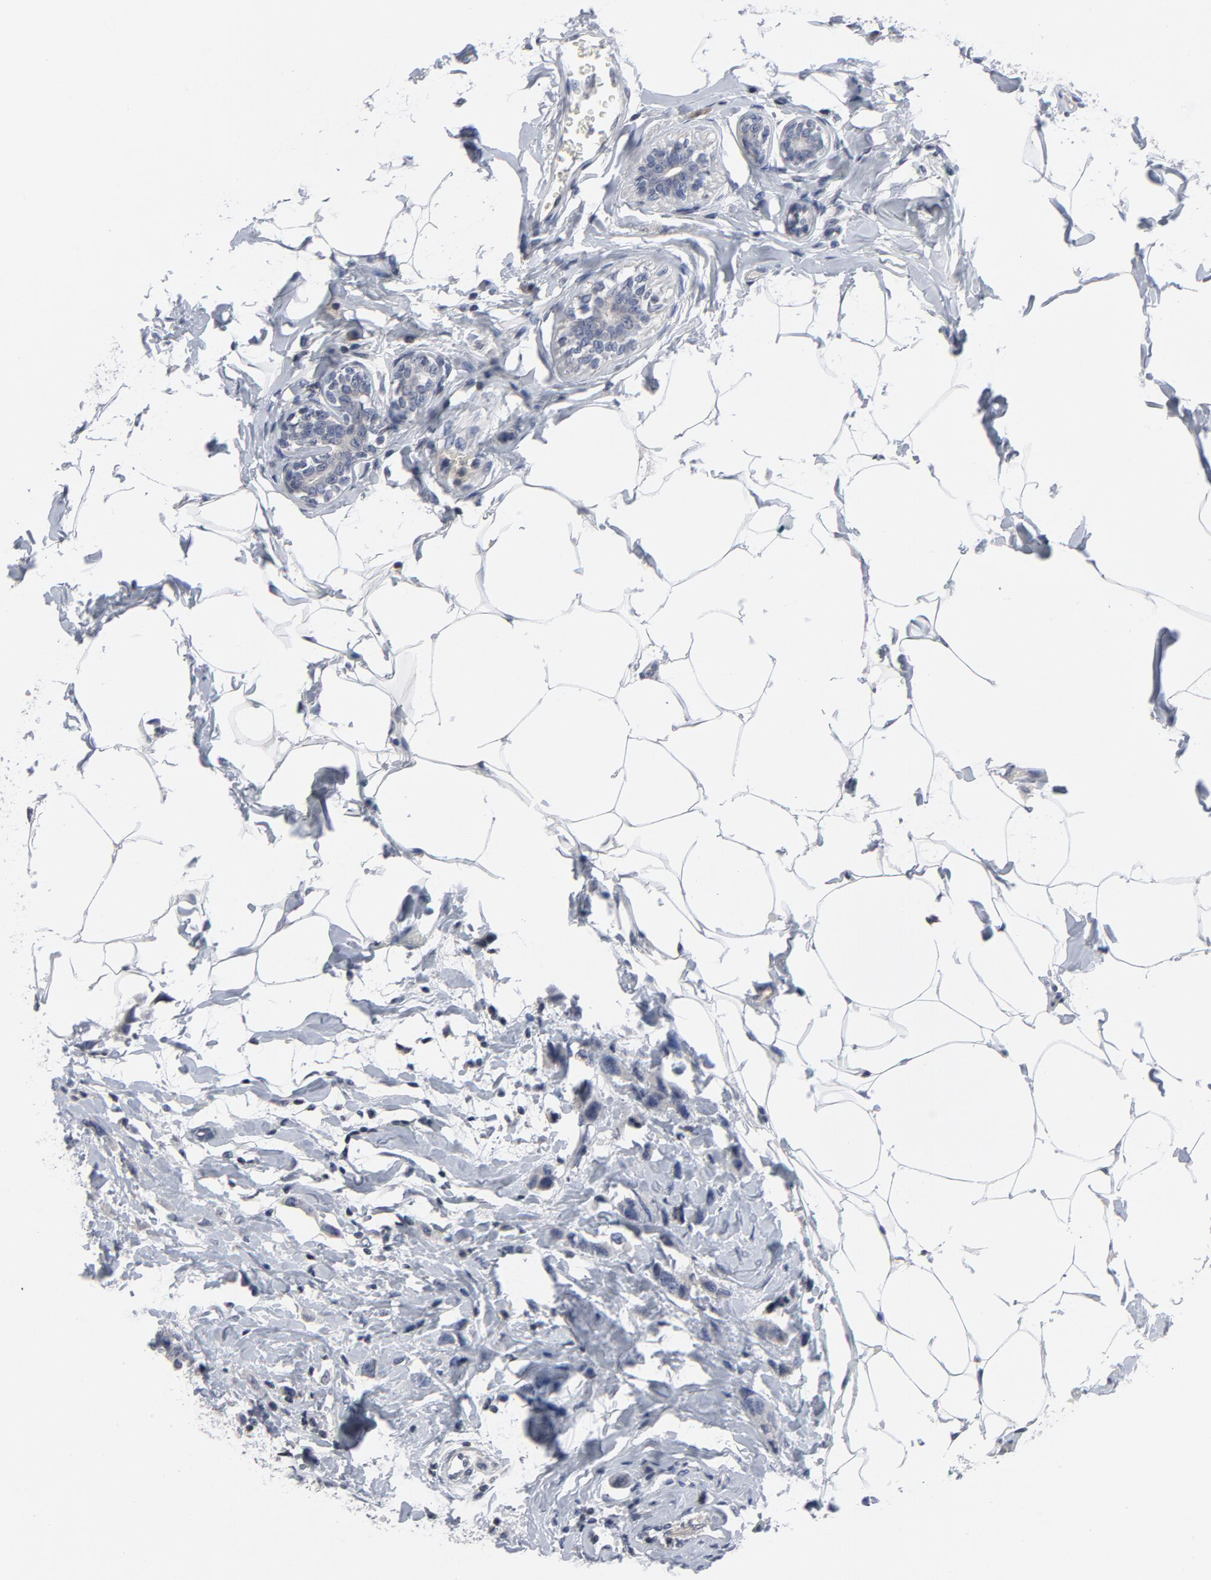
{"staining": {"intensity": "negative", "quantity": "none", "location": "none"}, "tissue": "breast cancer", "cell_type": "Tumor cells", "image_type": "cancer", "snomed": [{"axis": "morphology", "description": "Normal tissue, NOS"}, {"axis": "morphology", "description": "Duct carcinoma"}, {"axis": "topography", "description": "Breast"}], "caption": "Immunohistochemical staining of human breast cancer shows no significant staining in tumor cells.", "gene": "TCL1A", "patient": {"sex": "female", "age": 50}}